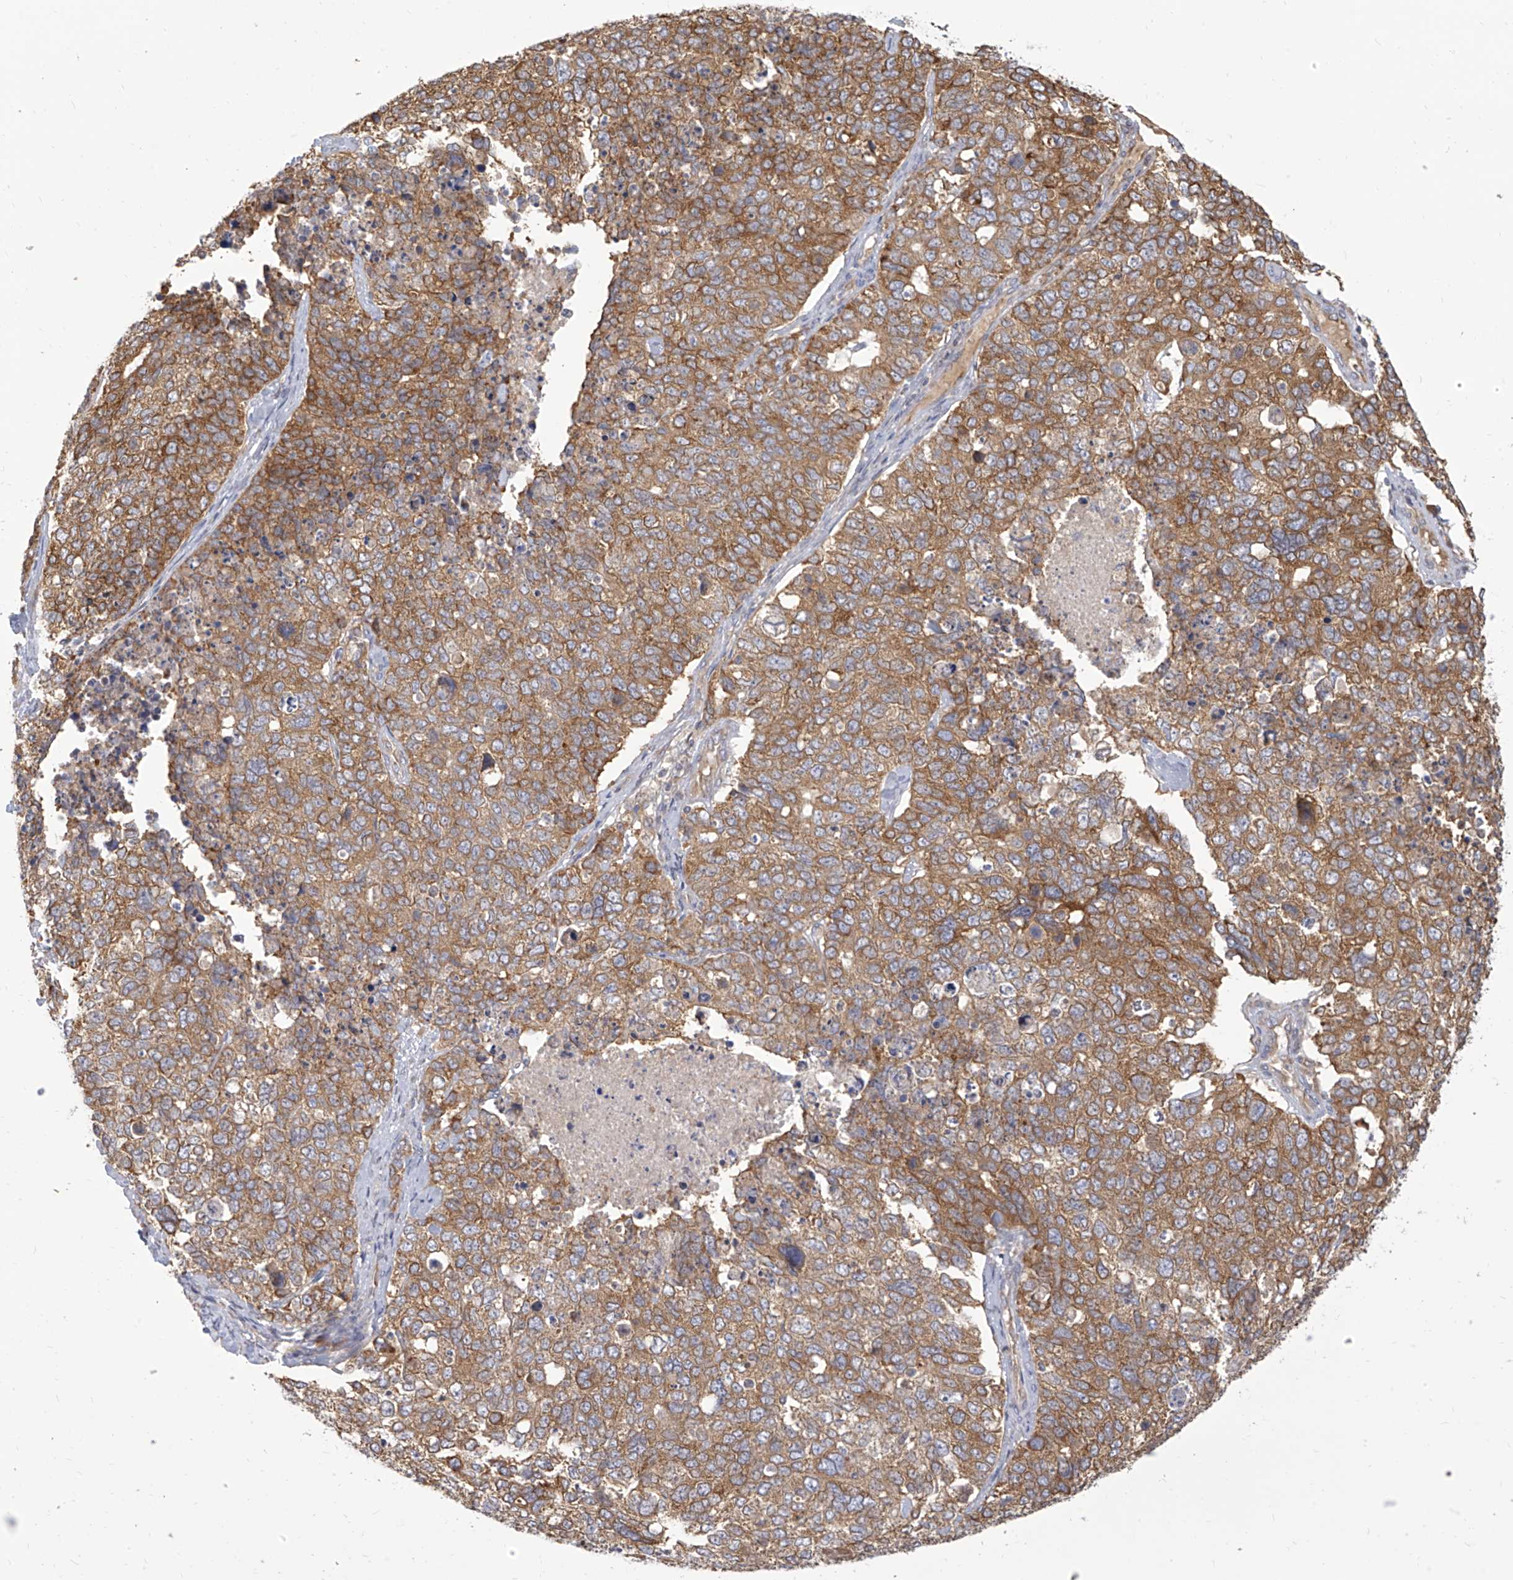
{"staining": {"intensity": "moderate", "quantity": ">75%", "location": "cytoplasmic/membranous"}, "tissue": "cervical cancer", "cell_type": "Tumor cells", "image_type": "cancer", "snomed": [{"axis": "morphology", "description": "Squamous cell carcinoma, NOS"}, {"axis": "topography", "description": "Cervix"}], "caption": "Immunohistochemistry of human cervical squamous cell carcinoma reveals medium levels of moderate cytoplasmic/membranous expression in approximately >75% of tumor cells.", "gene": "FAM83B", "patient": {"sex": "female", "age": 63}}